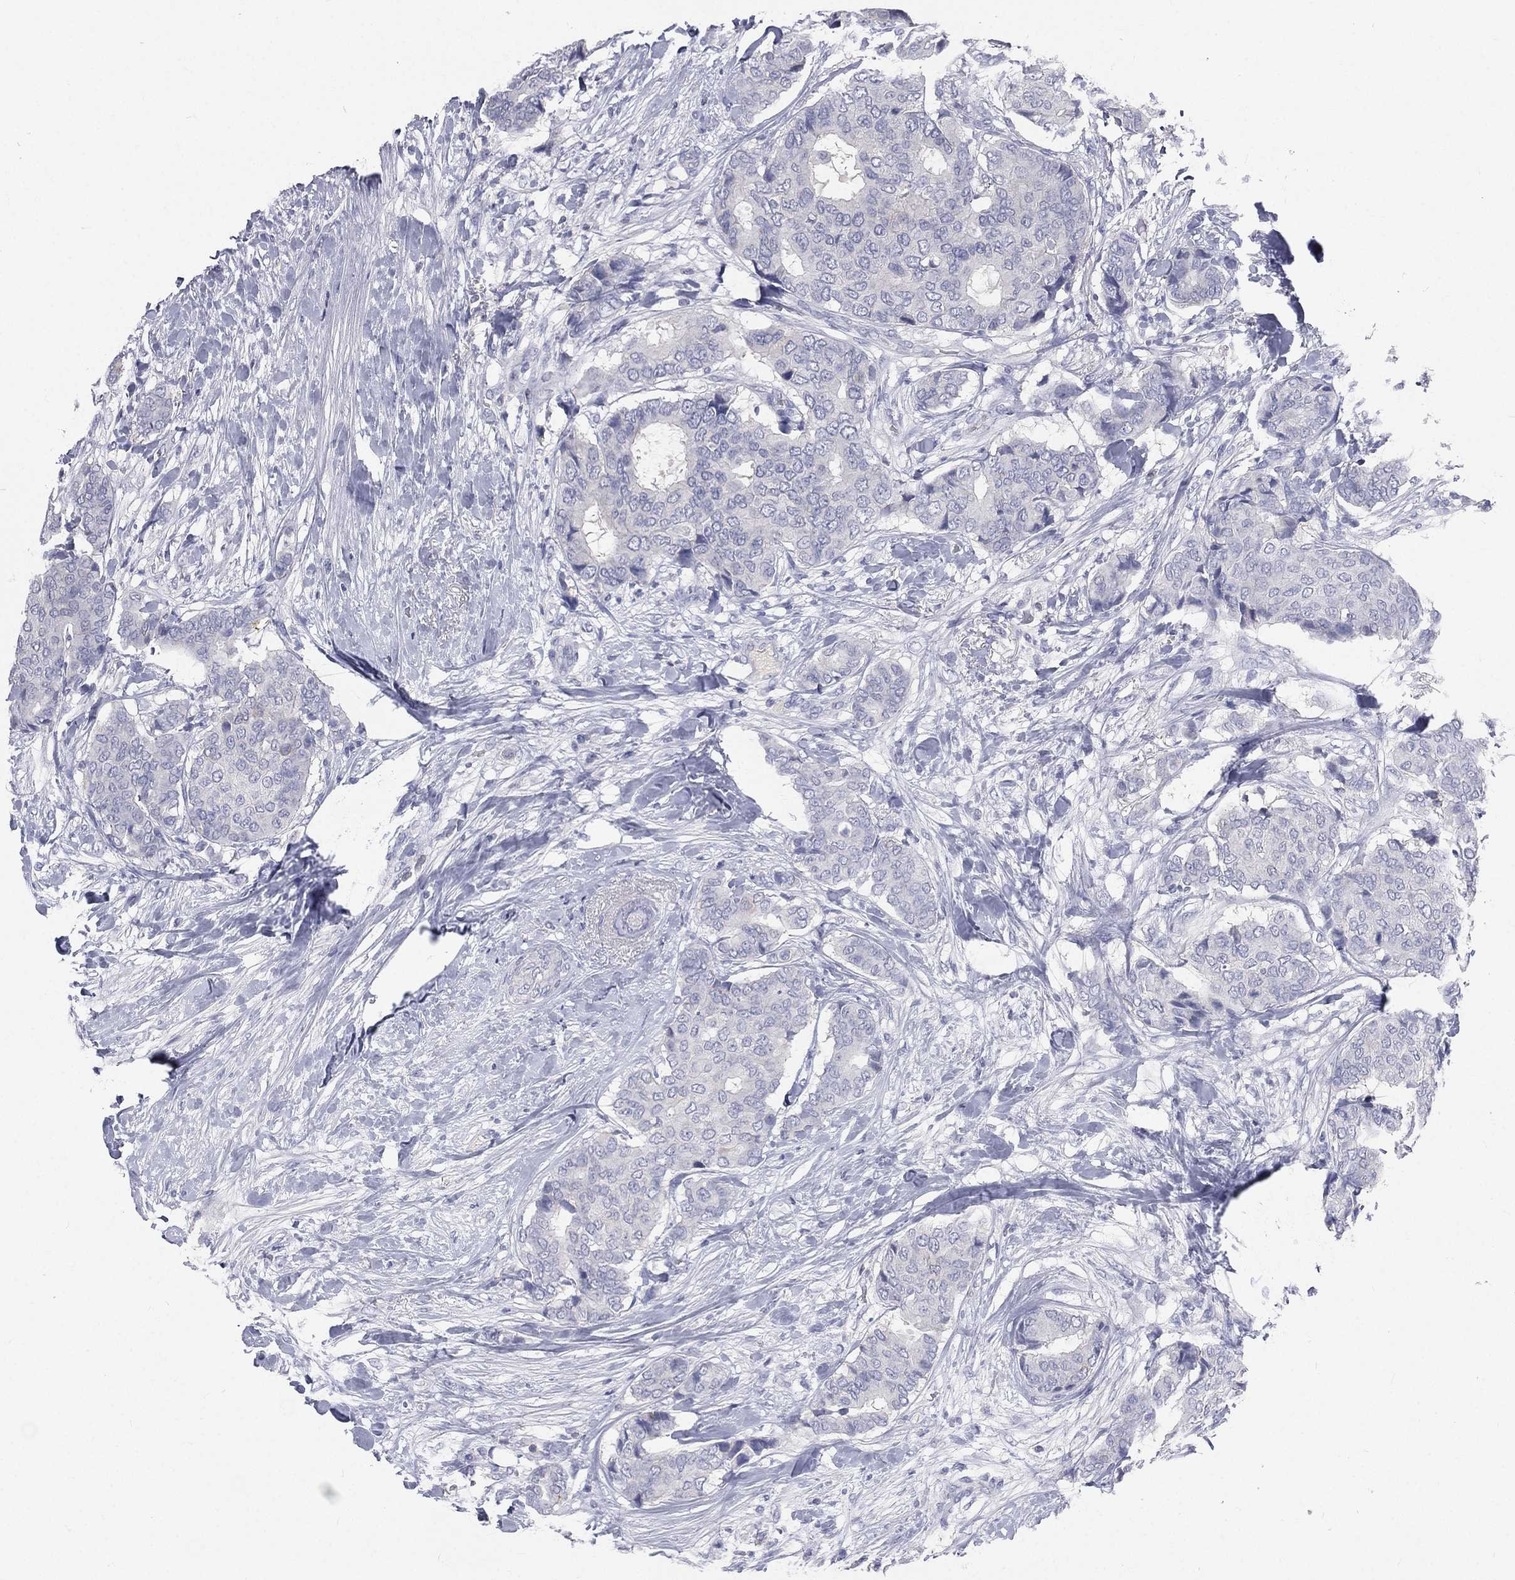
{"staining": {"intensity": "negative", "quantity": "none", "location": "none"}, "tissue": "breast cancer", "cell_type": "Tumor cells", "image_type": "cancer", "snomed": [{"axis": "morphology", "description": "Duct carcinoma"}, {"axis": "topography", "description": "Breast"}], "caption": "Tumor cells show no significant staining in breast cancer.", "gene": "CD3D", "patient": {"sex": "female", "age": 75}}